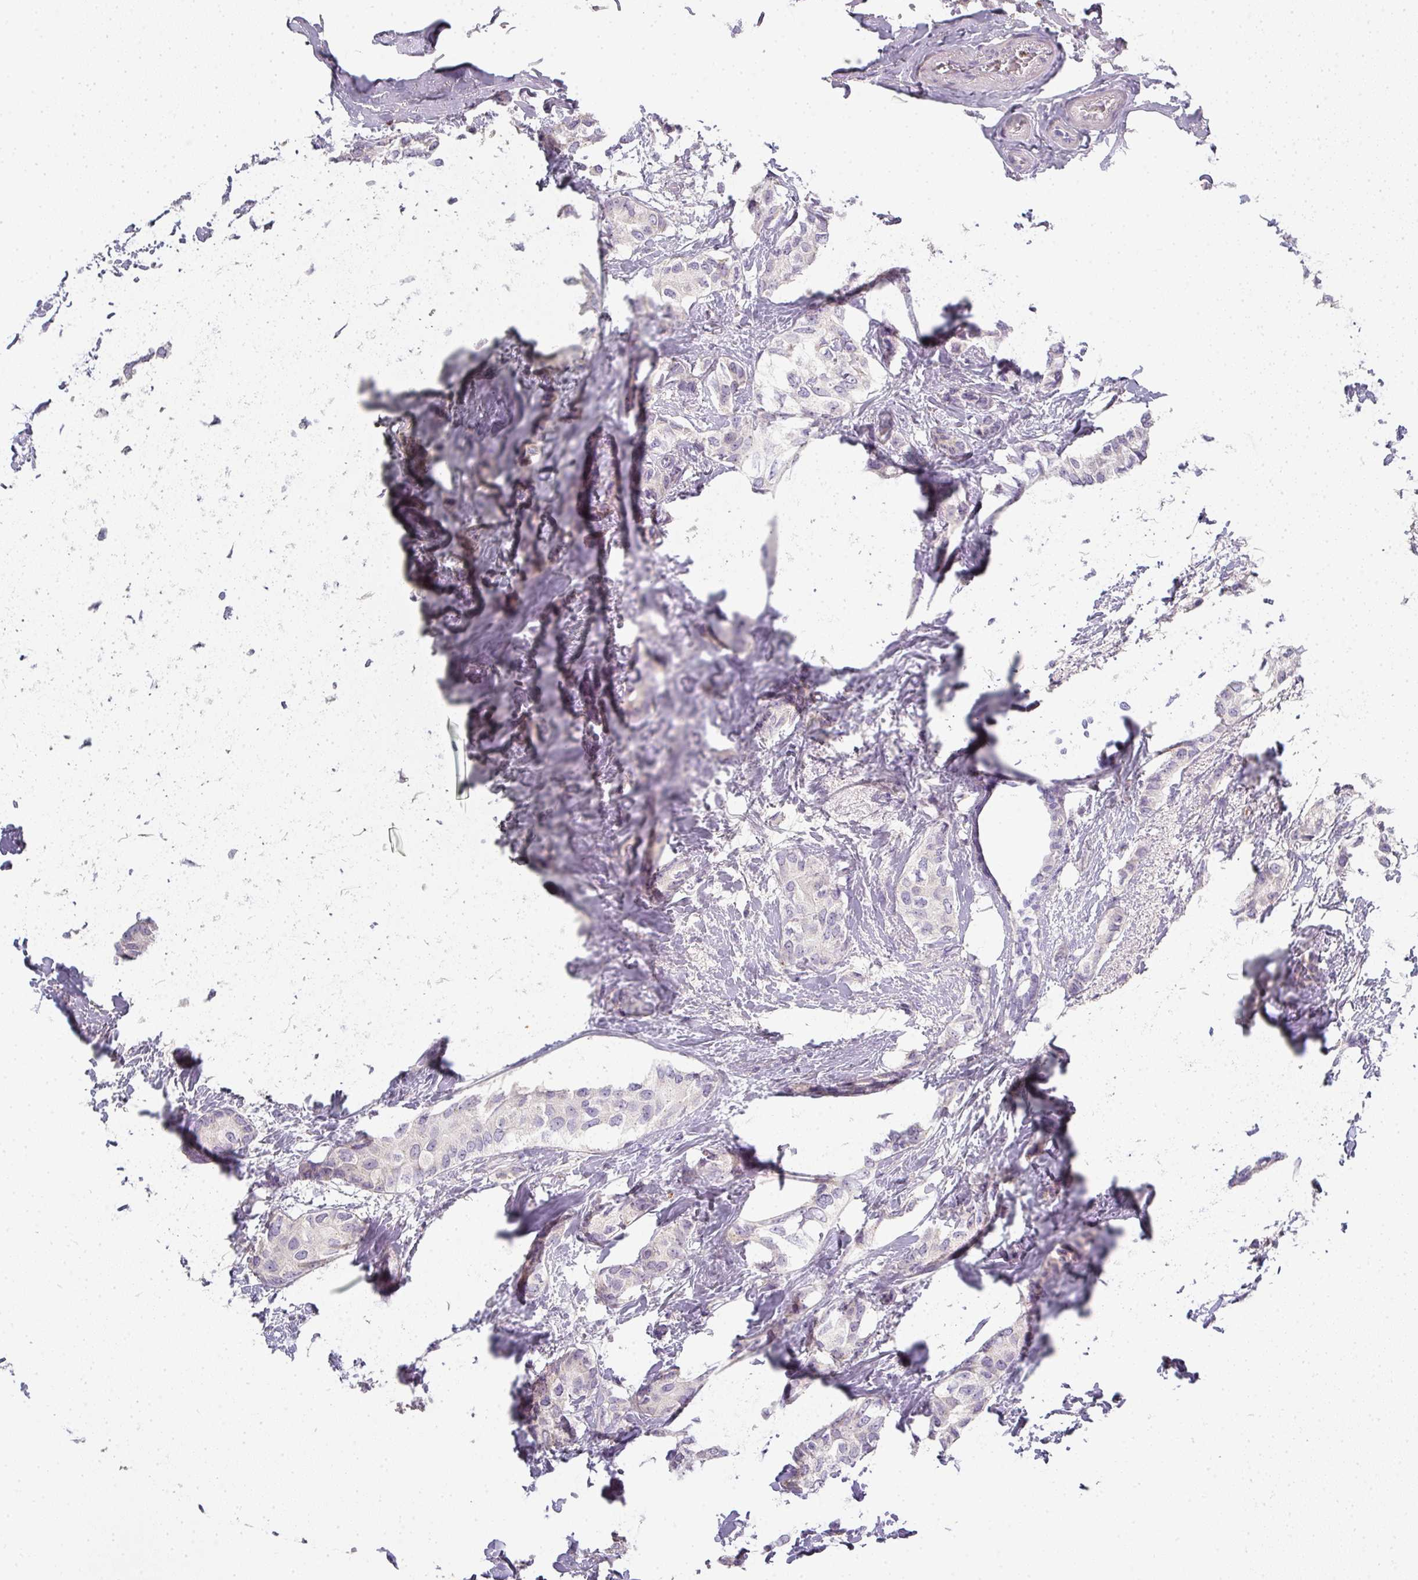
{"staining": {"intensity": "negative", "quantity": "none", "location": "none"}, "tissue": "breast cancer", "cell_type": "Tumor cells", "image_type": "cancer", "snomed": [{"axis": "morphology", "description": "Duct carcinoma"}, {"axis": "topography", "description": "Breast"}], "caption": "Breast cancer (infiltrating ductal carcinoma) stained for a protein using IHC shows no expression tumor cells.", "gene": "HHEX", "patient": {"sex": "female", "age": 73}}